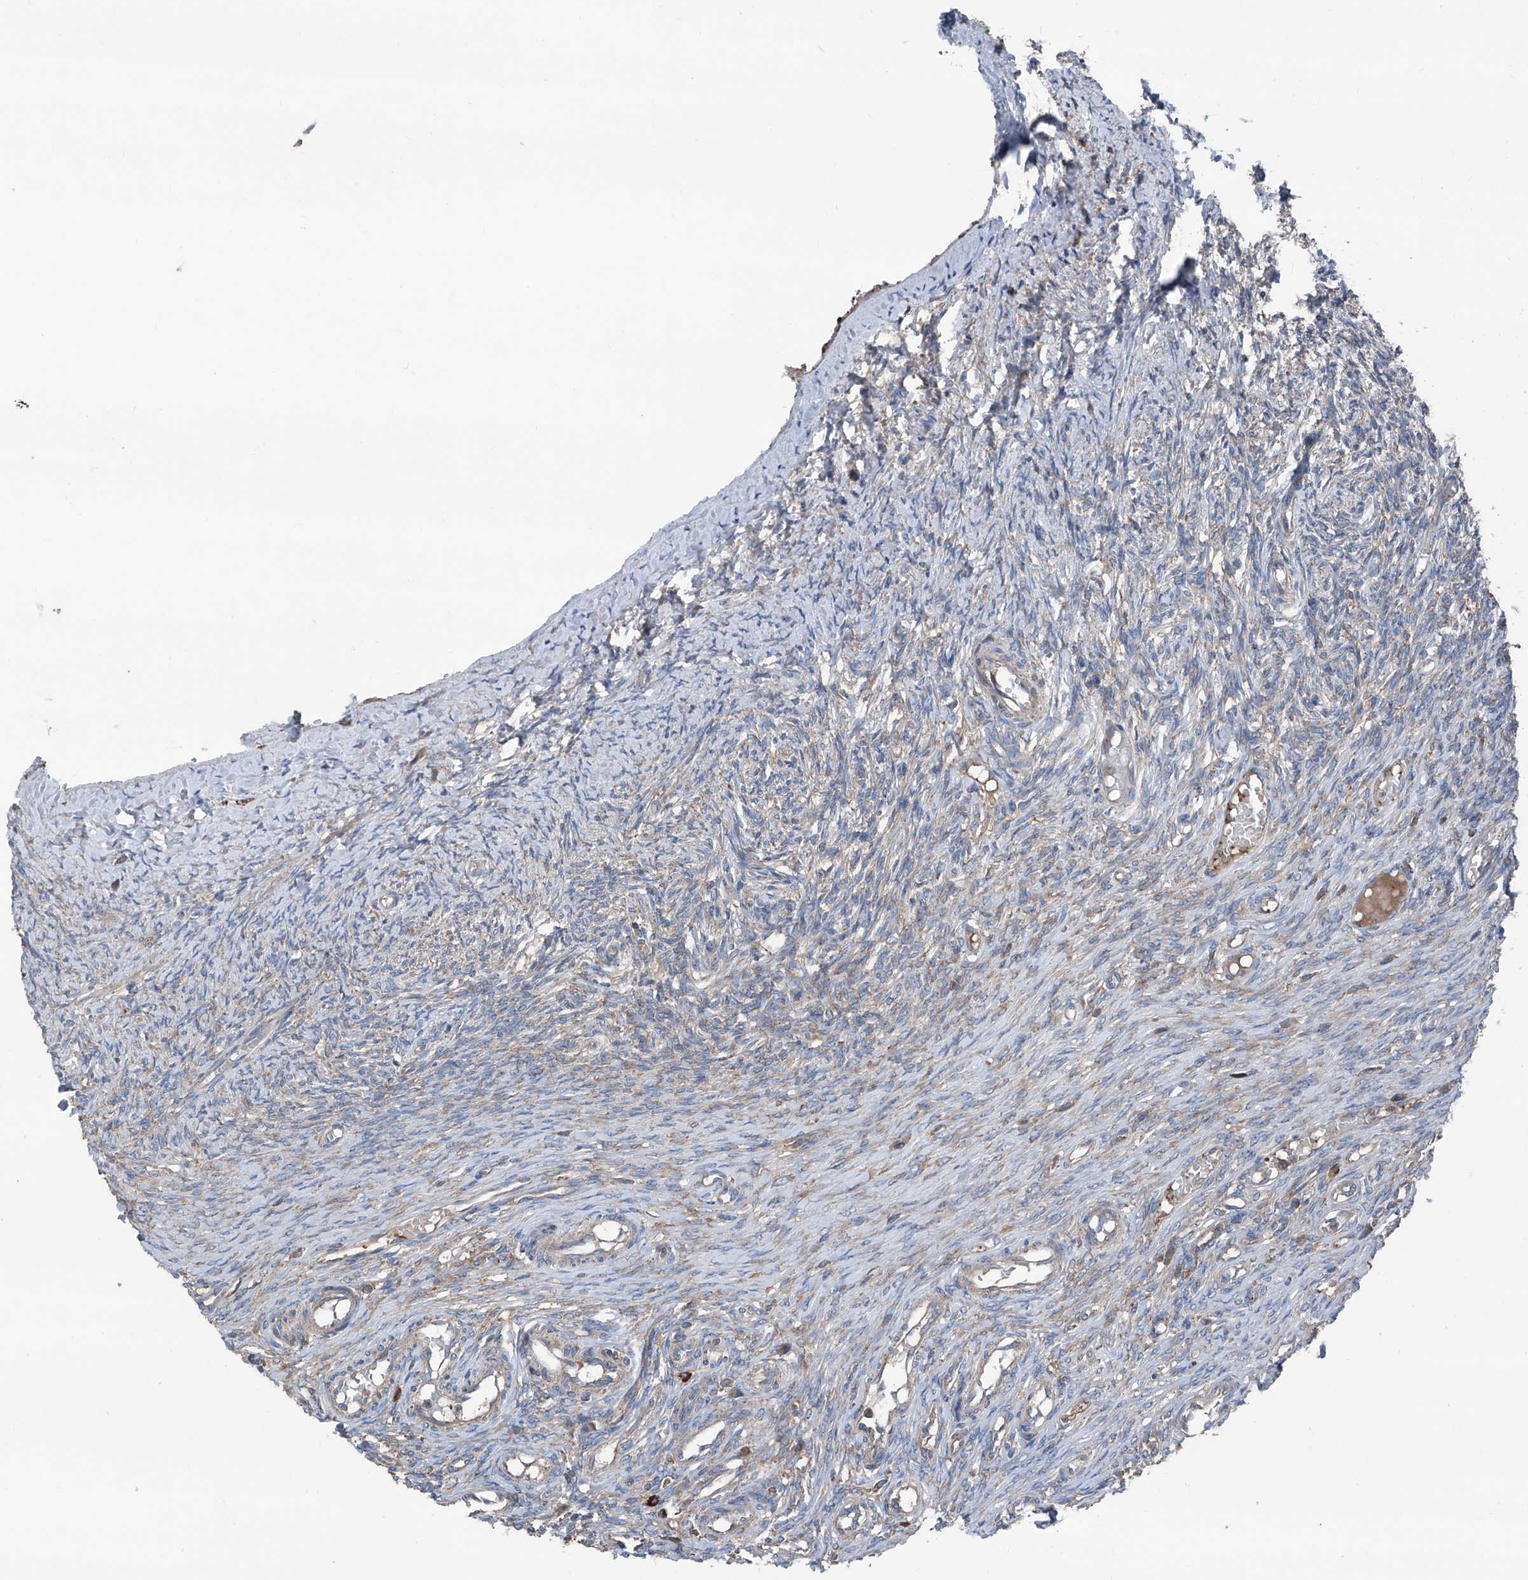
{"staining": {"intensity": "strong", "quantity": ">75%", "location": "cytoplasmic/membranous"}, "tissue": "ovary", "cell_type": "Follicle cells", "image_type": "normal", "snomed": [{"axis": "morphology", "description": "Adenocarcinoma, NOS"}, {"axis": "topography", "description": "Endometrium"}], "caption": "This micrograph exhibits benign ovary stained with immunohistochemistry to label a protein in brown. The cytoplasmic/membranous of follicle cells show strong positivity for the protein. Nuclei are counter-stained blue.", "gene": "GPAT3", "patient": {"sex": "female", "age": 32}}